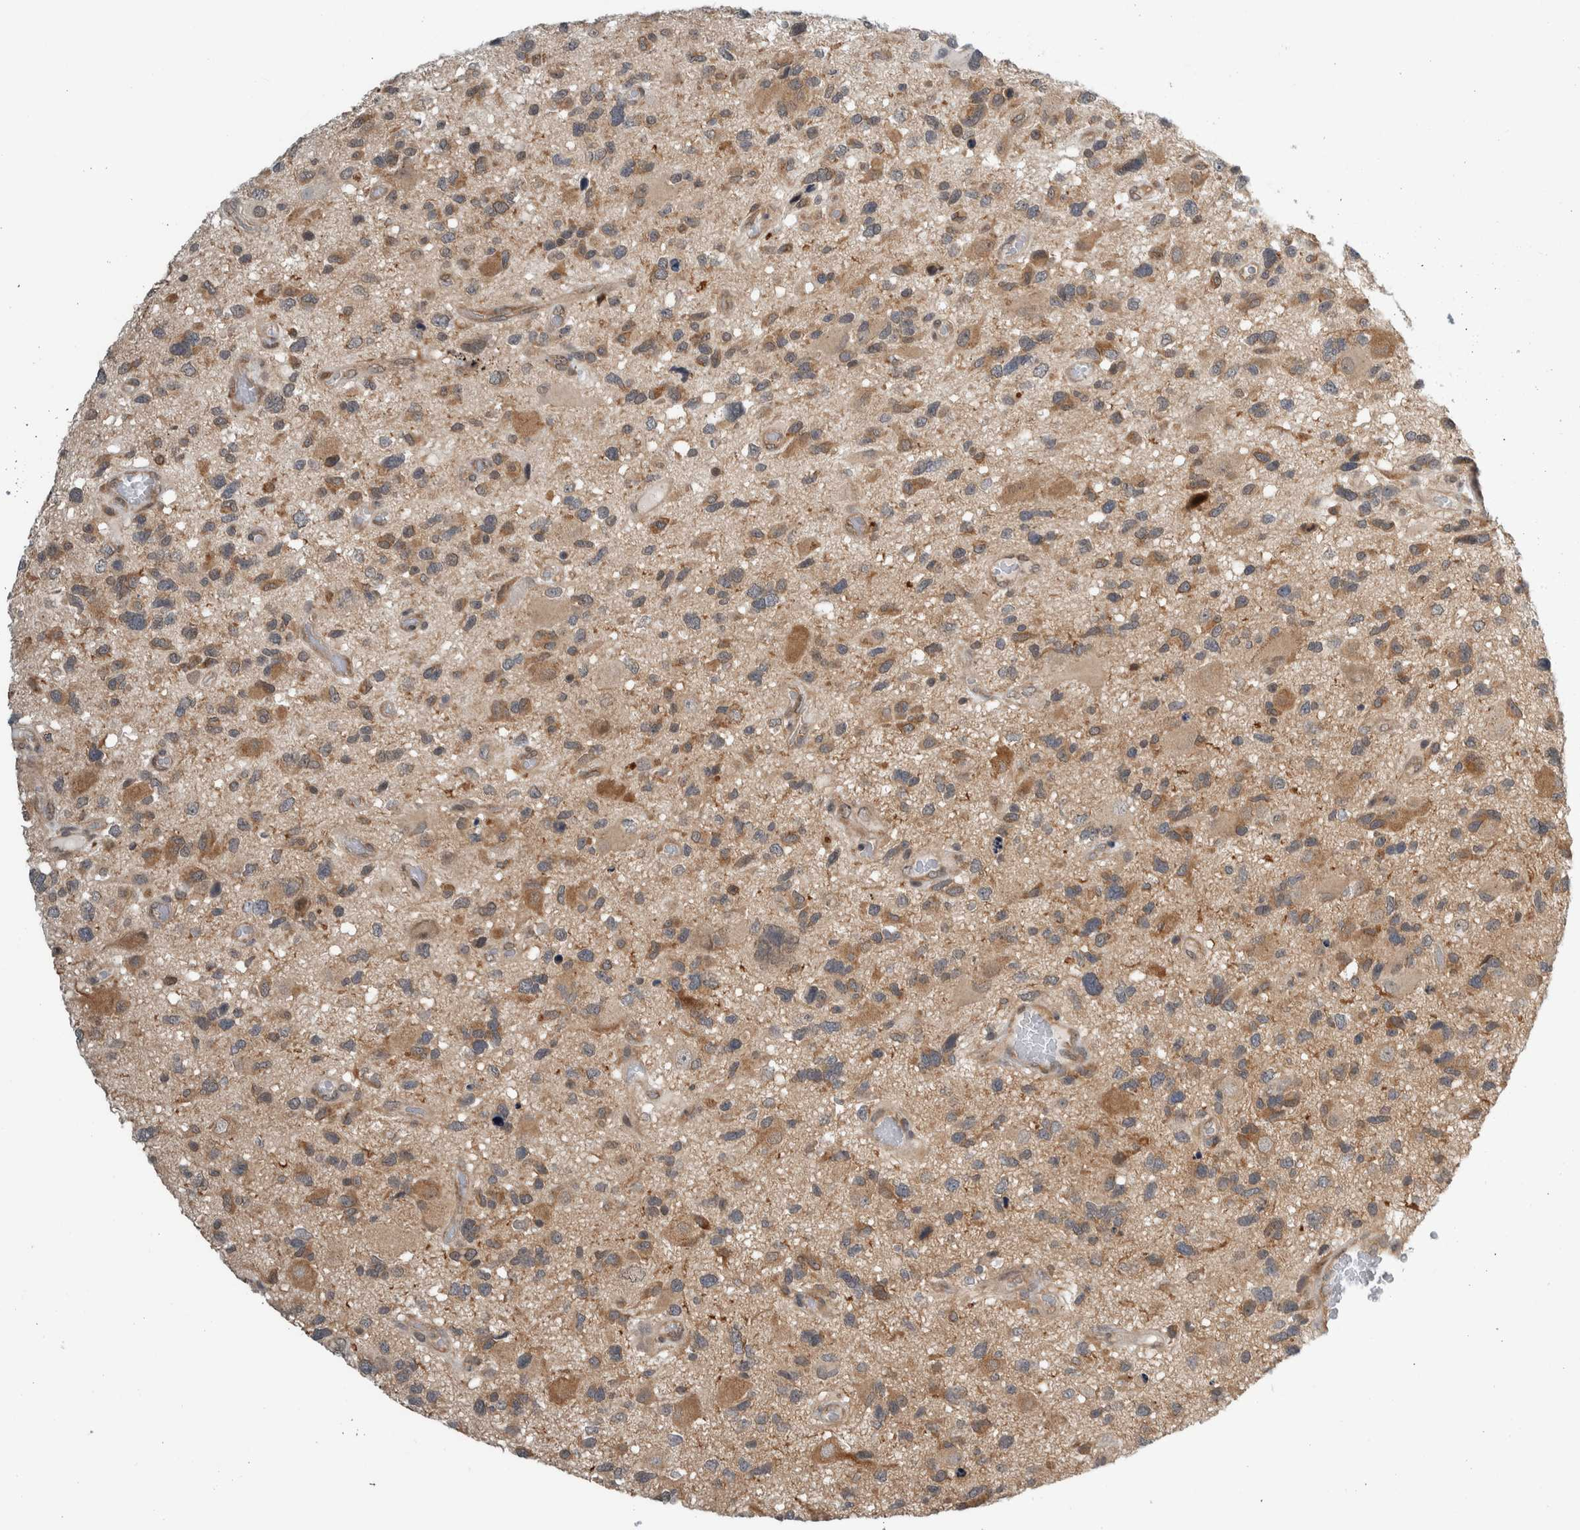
{"staining": {"intensity": "moderate", "quantity": "25%-75%", "location": "cytoplasmic/membranous"}, "tissue": "glioma", "cell_type": "Tumor cells", "image_type": "cancer", "snomed": [{"axis": "morphology", "description": "Glioma, malignant, High grade"}, {"axis": "topography", "description": "Brain"}], "caption": "Immunohistochemical staining of human glioma reveals medium levels of moderate cytoplasmic/membranous expression in approximately 25%-75% of tumor cells.", "gene": "CCDC43", "patient": {"sex": "male", "age": 33}}